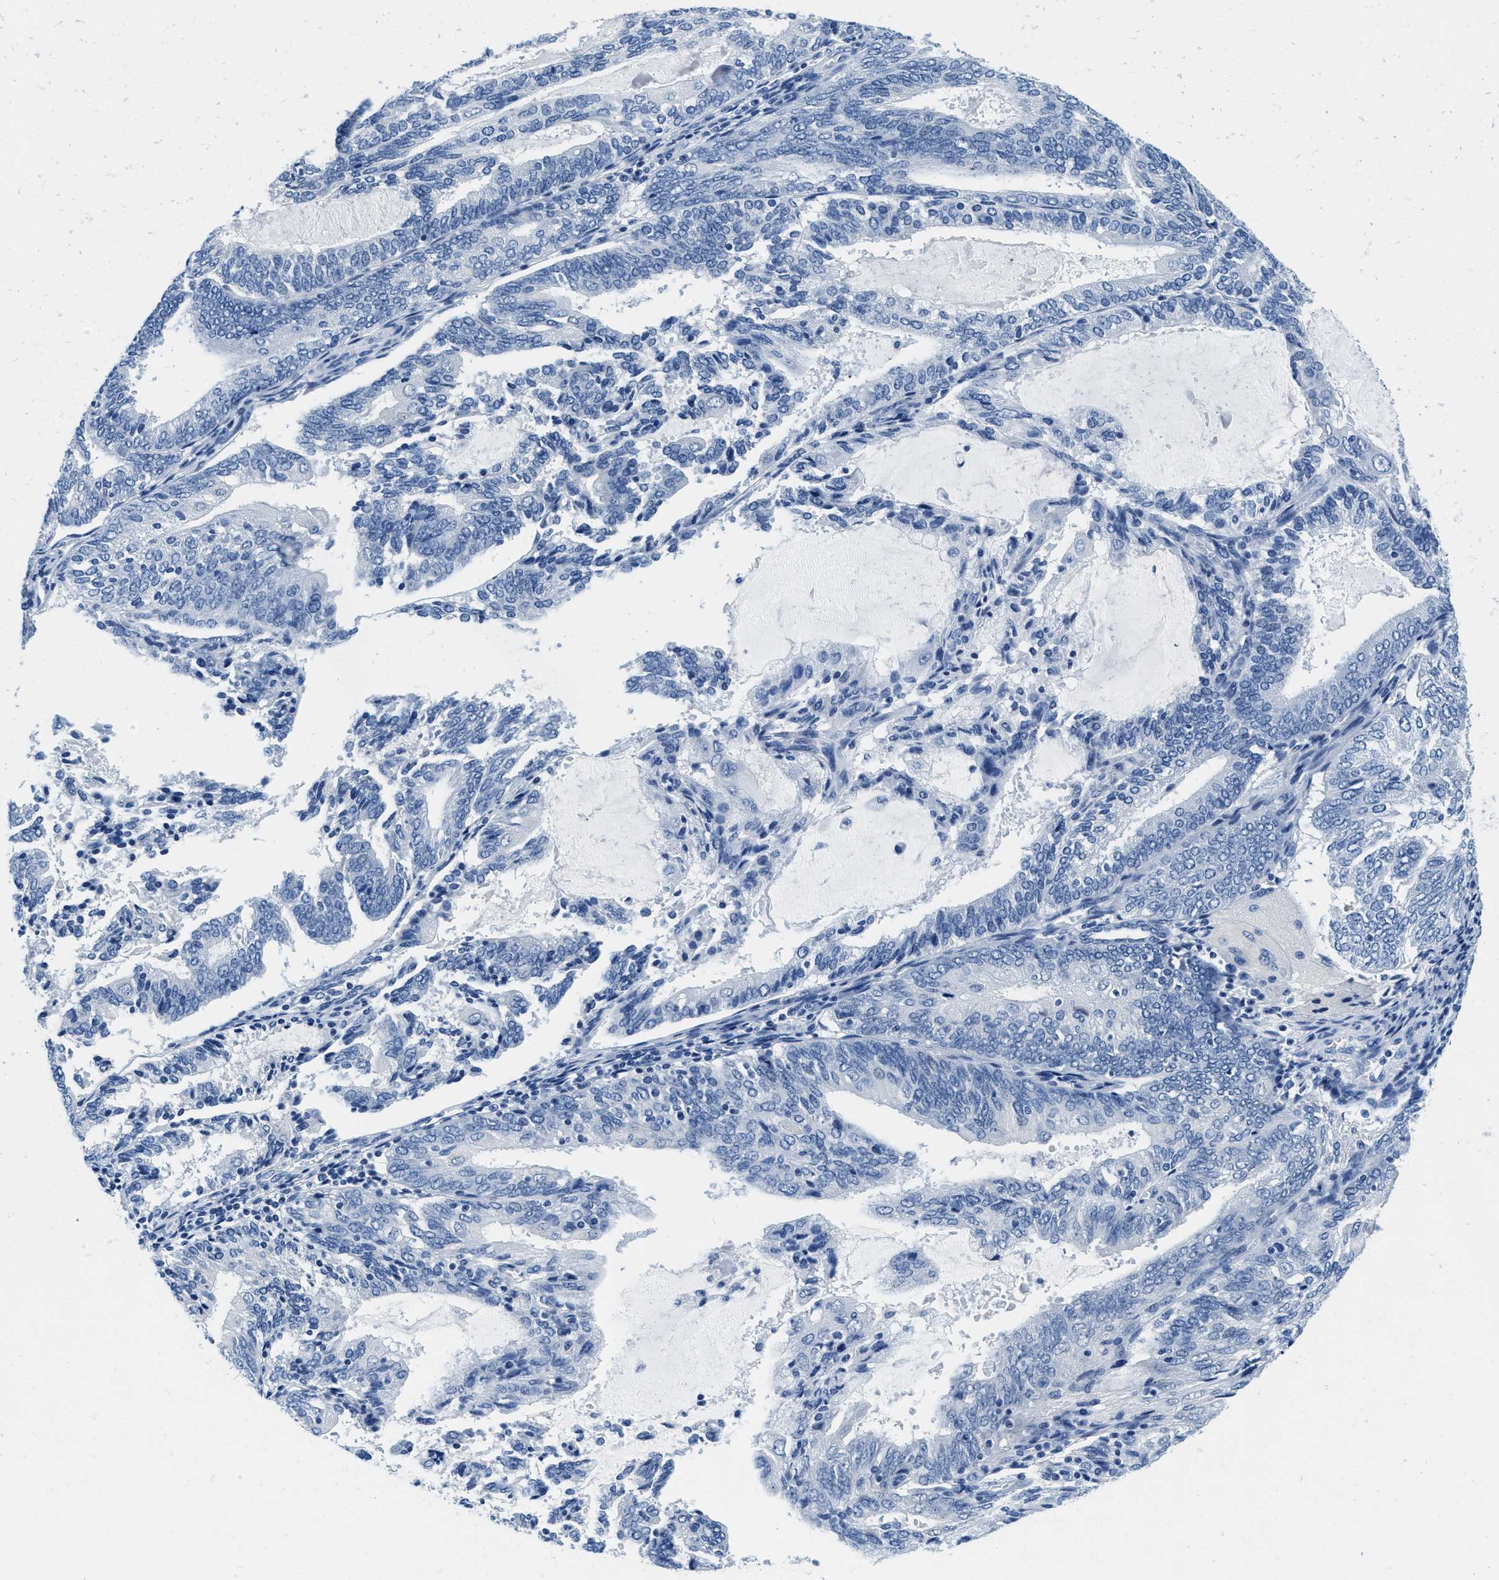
{"staining": {"intensity": "negative", "quantity": "none", "location": "none"}, "tissue": "endometrial cancer", "cell_type": "Tumor cells", "image_type": "cancer", "snomed": [{"axis": "morphology", "description": "Adenocarcinoma, NOS"}, {"axis": "topography", "description": "Endometrium"}], "caption": "Endometrial cancer was stained to show a protein in brown. There is no significant expression in tumor cells.", "gene": "GSTM3", "patient": {"sex": "female", "age": 81}}